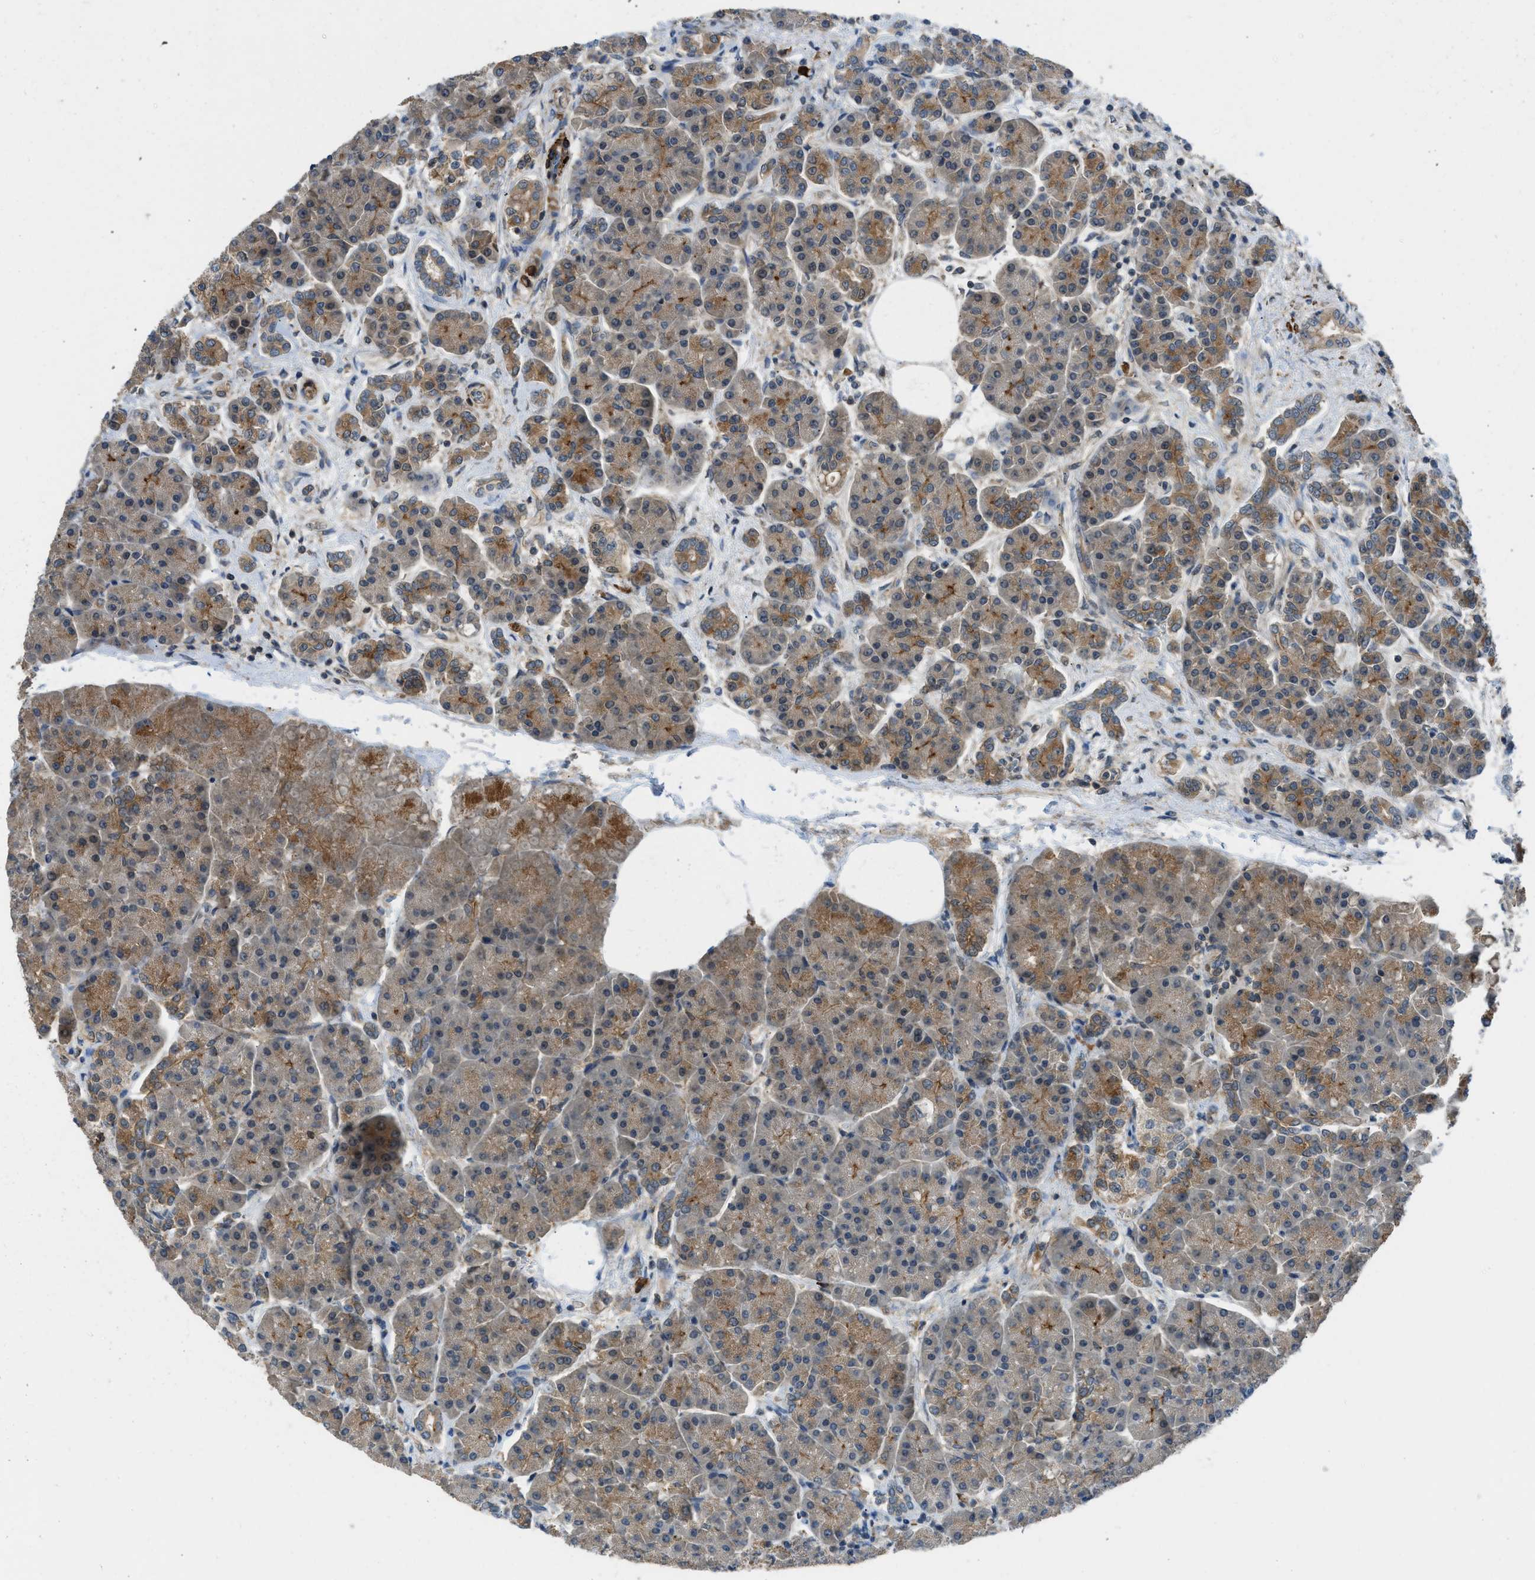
{"staining": {"intensity": "strong", "quantity": "25%-75%", "location": "cytoplasmic/membranous"}, "tissue": "pancreas", "cell_type": "Exocrine glandular cells", "image_type": "normal", "snomed": [{"axis": "morphology", "description": "Normal tissue, NOS"}, {"axis": "topography", "description": "Pancreas"}], "caption": "Pancreas stained with DAB immunohistochemistry displays high levels of strong cytoplasmic/membranous expression in about 25%-75% of exocrine glandular cells. The staining is performed using DAB (3,3'-diaminobenzidine) brown chromogen to label protein expression. The nuclei are counter-stained blue using hematoxylin.", "gene": "SESN2", "patient": {"sex": "female", "age": 70}}